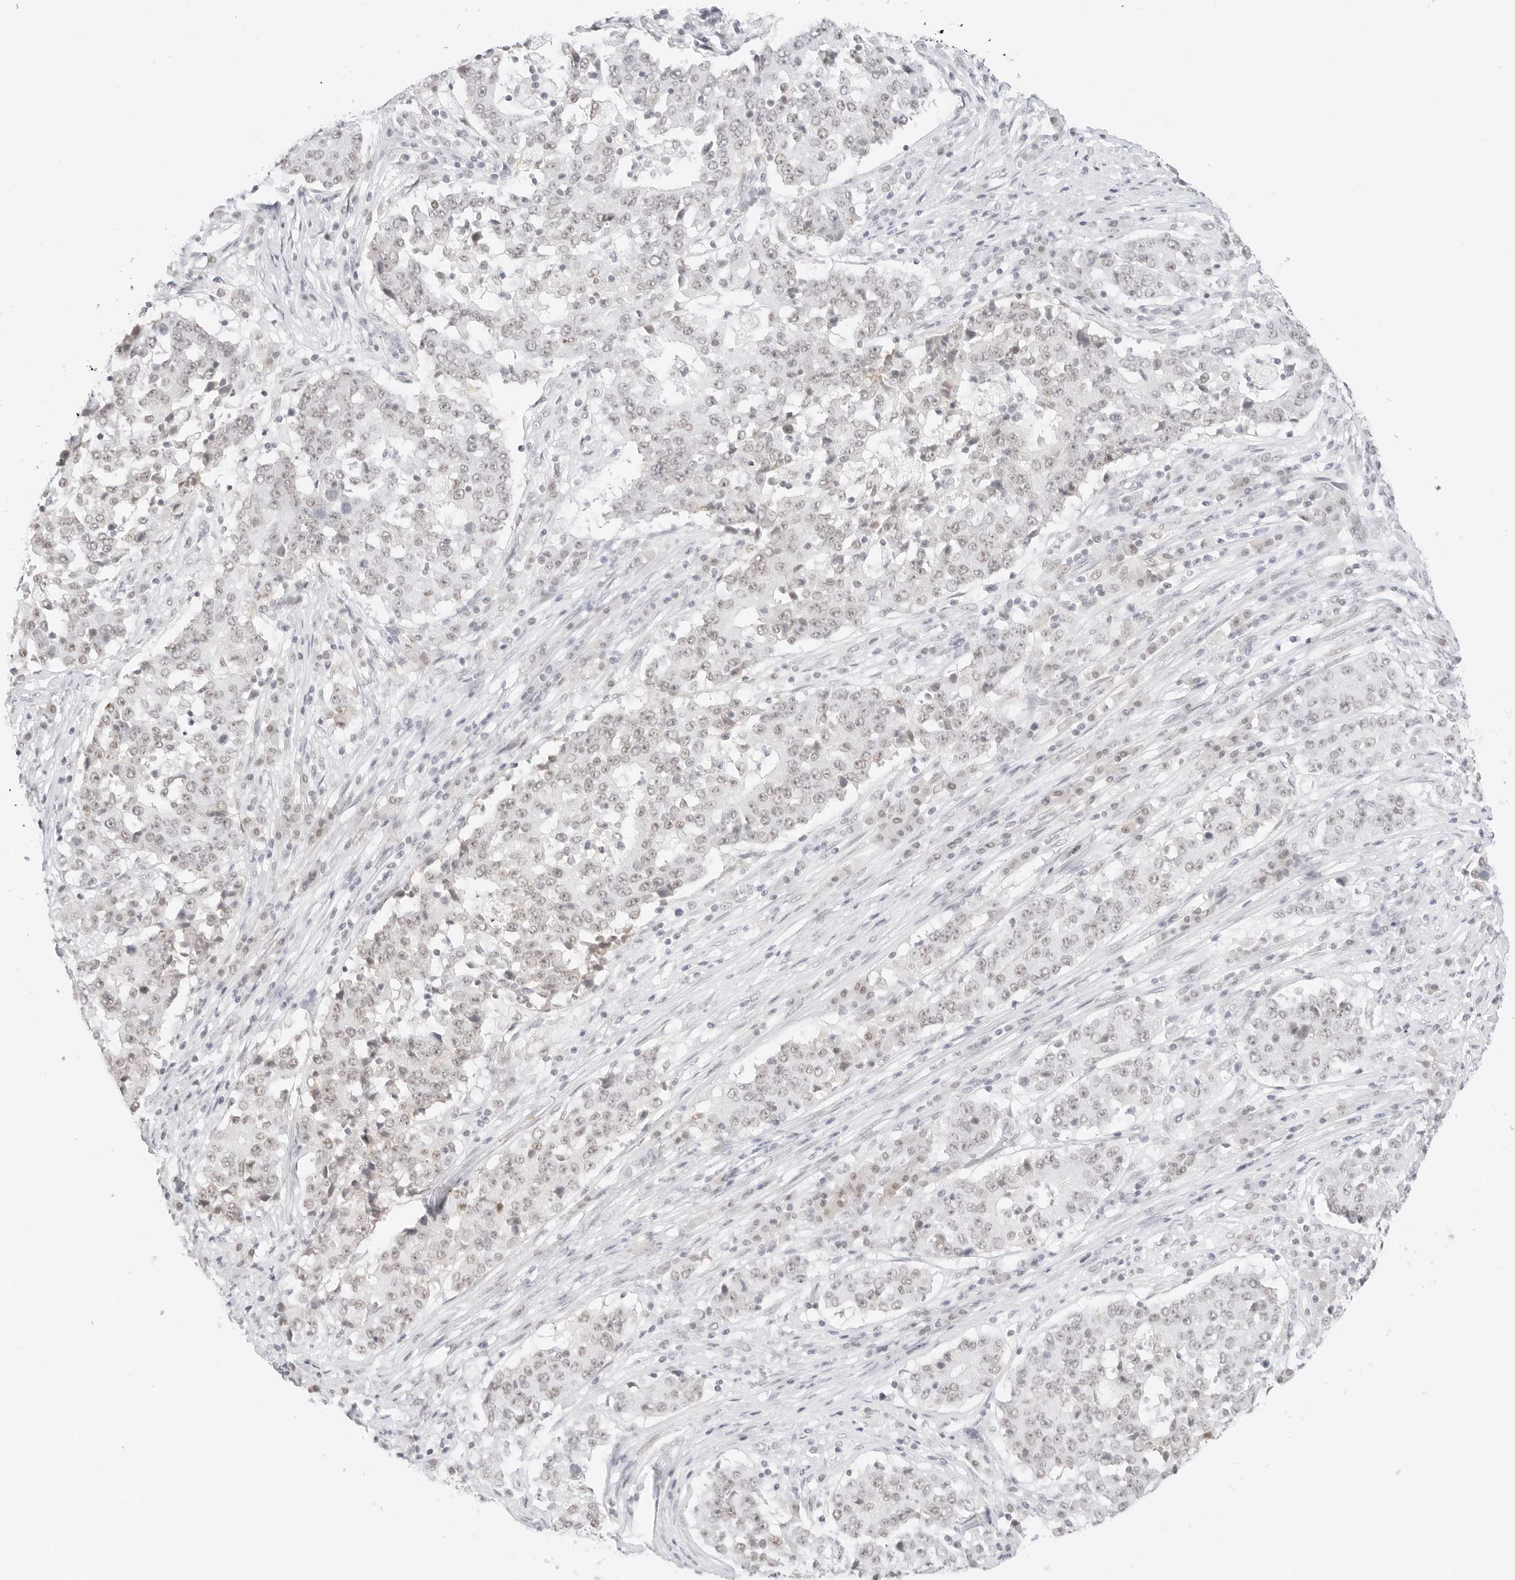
{"staining": {"intensity": "negative", "quantity": "none", "location": "none"}, "tissue": "stomach cancer", "cell_type": "Tumor cells", "image_type": "cancer", "snomed": [{"axis": "morphology", "description": "Adenocarcinoma, NOS"}, {"axis": "topography", "description": "Stomach"}], "caption": "IHC micrograph of neoplastic tissue: stomach cancer (adenocarcinoma) stained with DAB (3,3'-diaminobenzidine) demonstrates no significant protein positivity in tumor cells.", "gene": "ITGA6", "patient": {"sex": "male", "age": 59}}